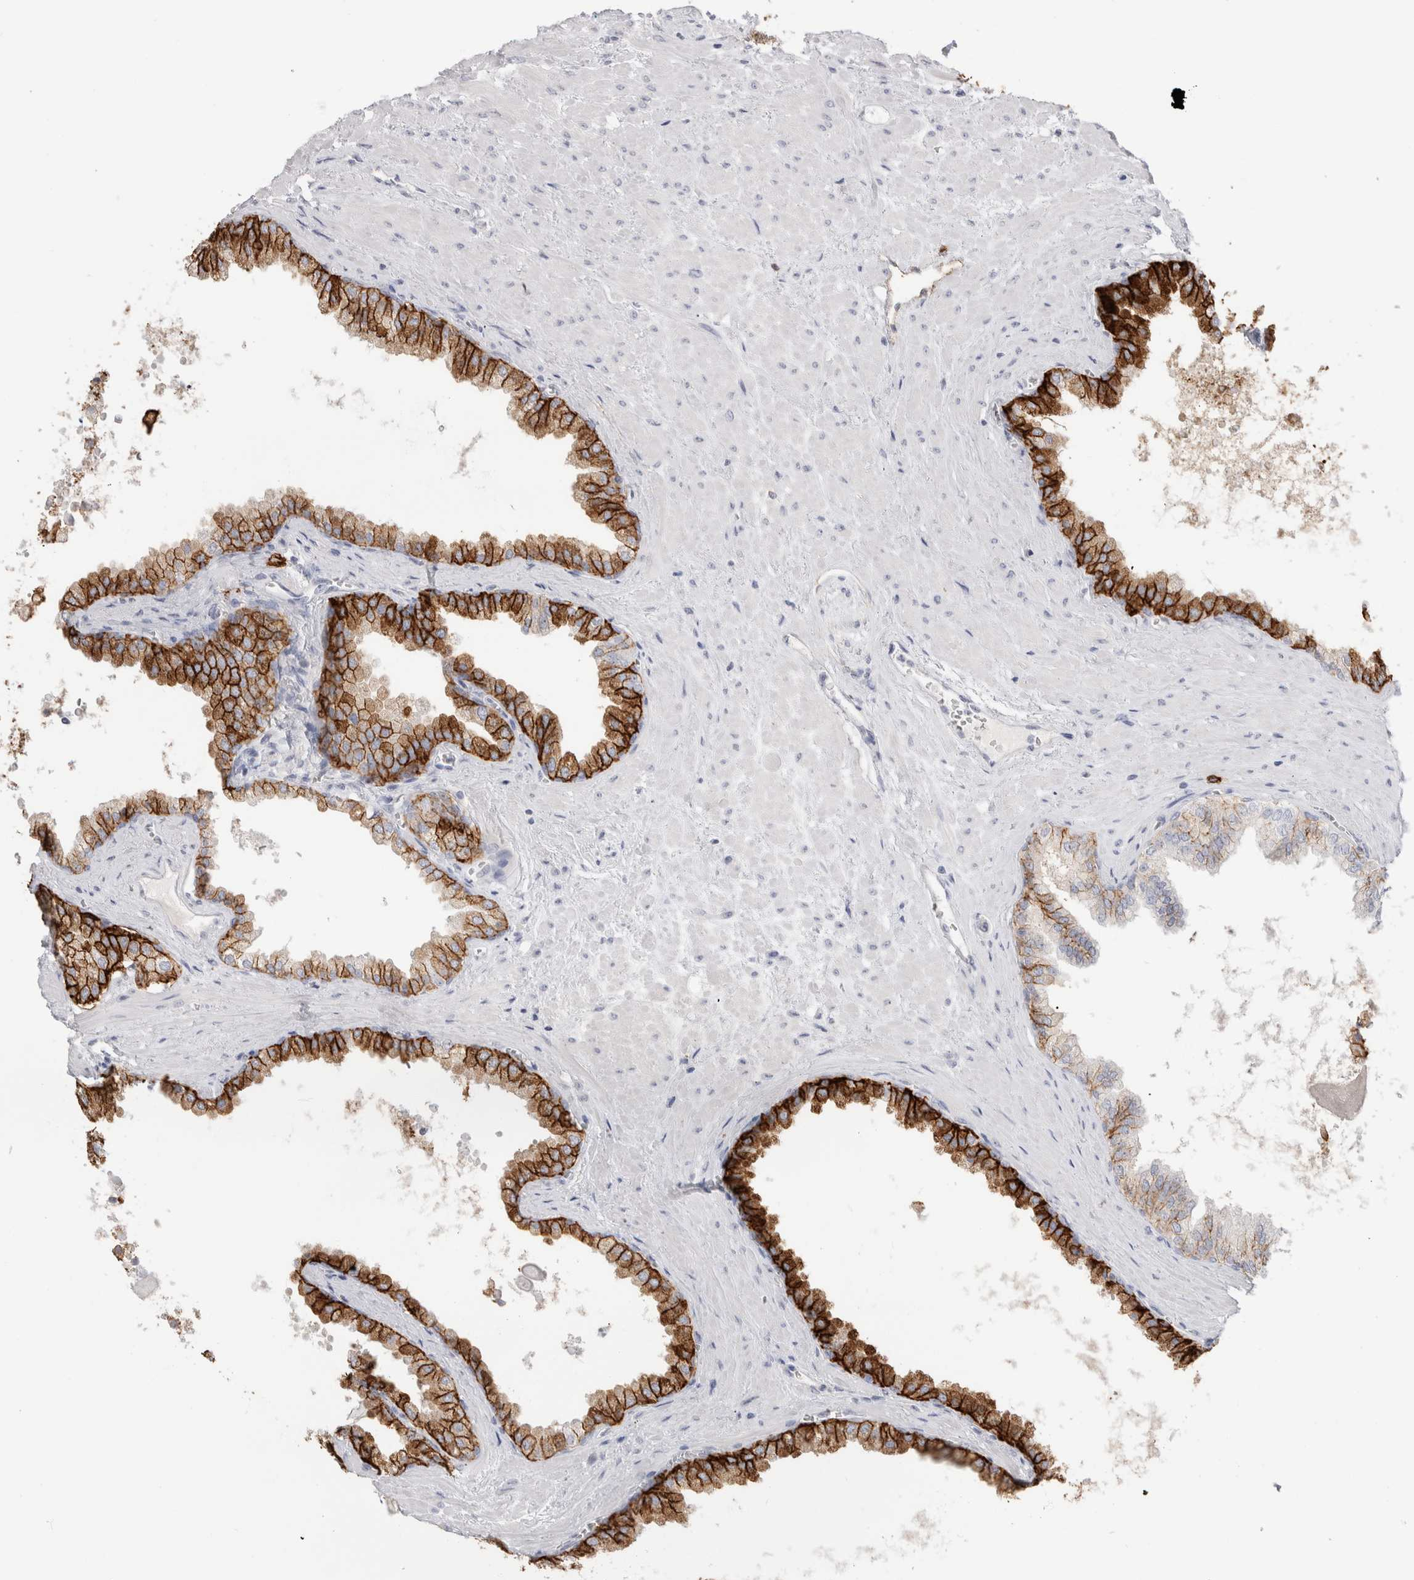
{"staining": {"intensity": "strong", "quantity": ">75%", "location": "cytoplasmic/membranous"}, "tissue": "prostate cancer", "cell_type": "Tumor cells", "image_type": "cancer", "snomed": [{"axis": "morphology", "description": "Adenocarcinoma, Low grade"}, {"axis": "topography", "description": "Prostate"}], "caption": "Brown immunohistochemical staining in human prostate adenocarcinoma (low-grade) reveals strong cytoplasmic/membranous positivity in approximately >75% of tumor cells.", "gene": "CD38", "patient": {"sex": "male", "age": 71}}